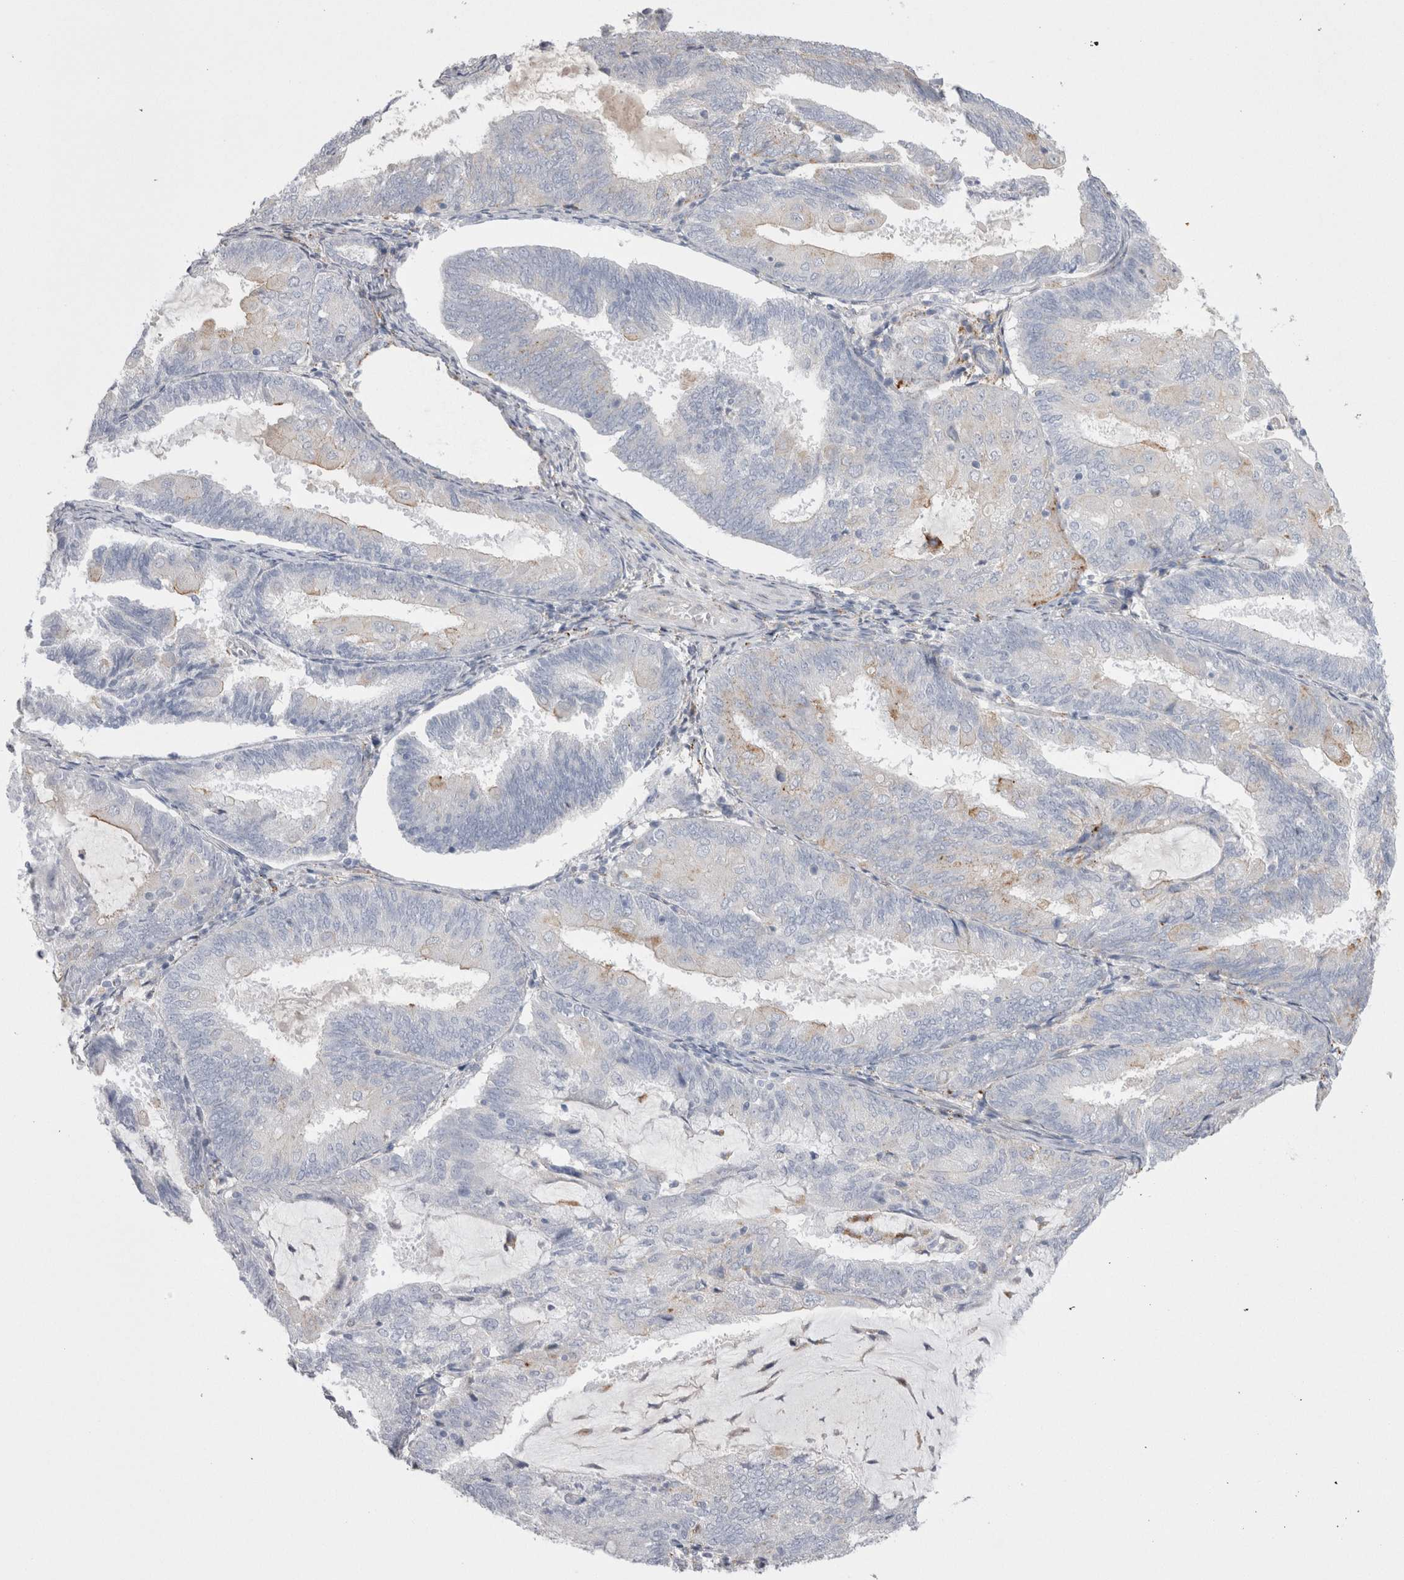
{"staining": {"intensity": "weak", "quantity": "<25%", "location": "cytoplasmic/membranous"}, "tissue": "endometrial cancer", "cell_type": "Tumor cells", "image_type": "cancer", "snomed": [{"axis": "morphology", "description": "Adenocarcinoma, NOS"}, {"axis": "topography", "description": "Endometrium"}], "caption": "IHC micrograph of neoplastic tissue: endometrial cancer stained with DAB shows no significant protein staining in tumor cells. Nuclei are stained in blue.", "gene": "EPDR1", "patient": {"sex": "female", "age": 81}}